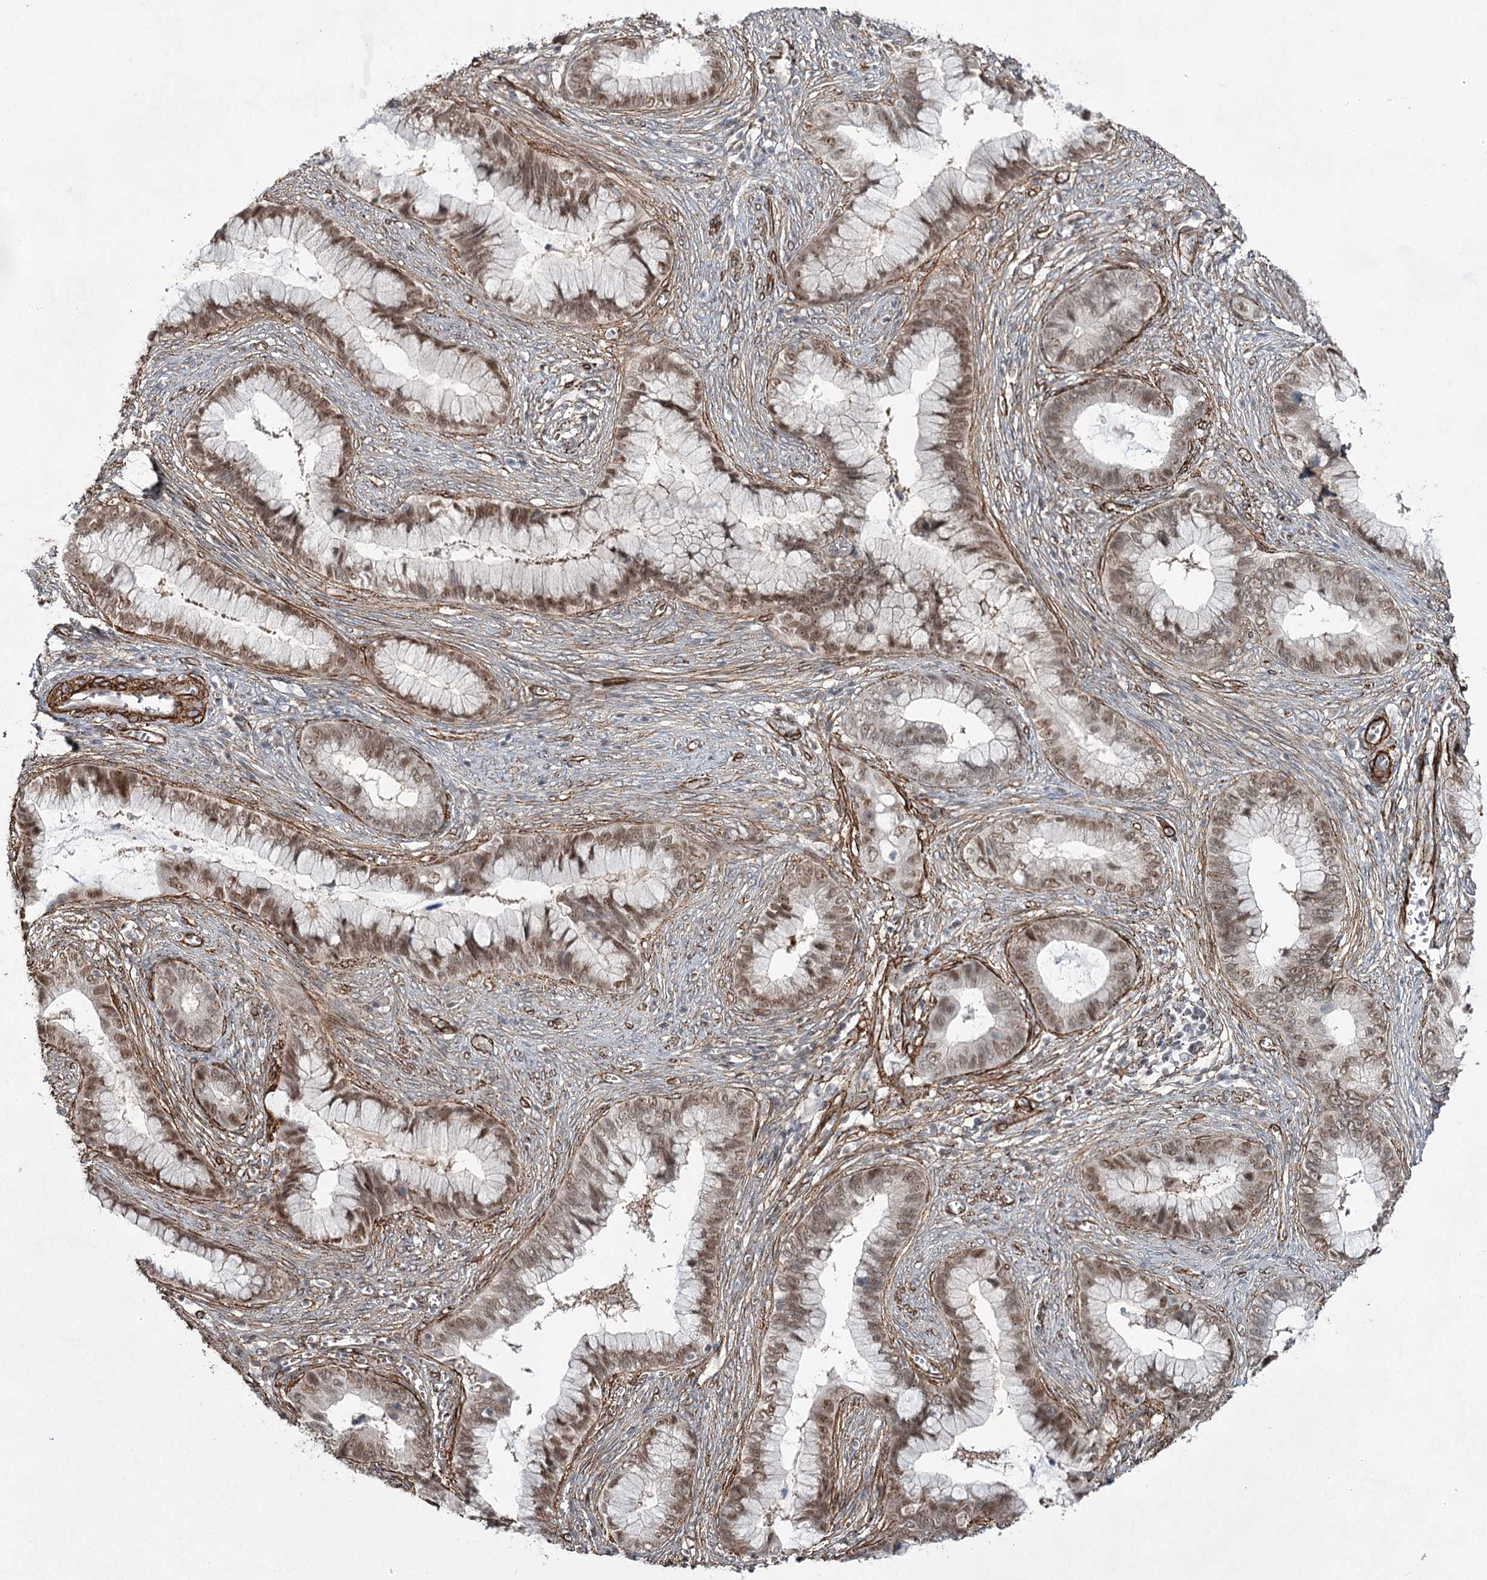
{"staining": {"intensity": "moderate", "quantity": ">75%", "location": "nuclear"}, "tissue": "cervical cancer", "cell_type": "Tumor cells", "image_type": "cancer", "snomed": [{"axis": "morphology", "description": "Adenocarcinoma, NOS"}, {"axis": "topography", "description": "Cervix"}], "caption": "Protein analysis of adenocarcinoma (cervical) tissue displays moderate nuclear expression in about >75% of tumor cells. (DAB = brown stain, brightfield microscopy at high magnification).", "gene": "CWF19L1", "patient": {"sex": "female", "age": 44}}